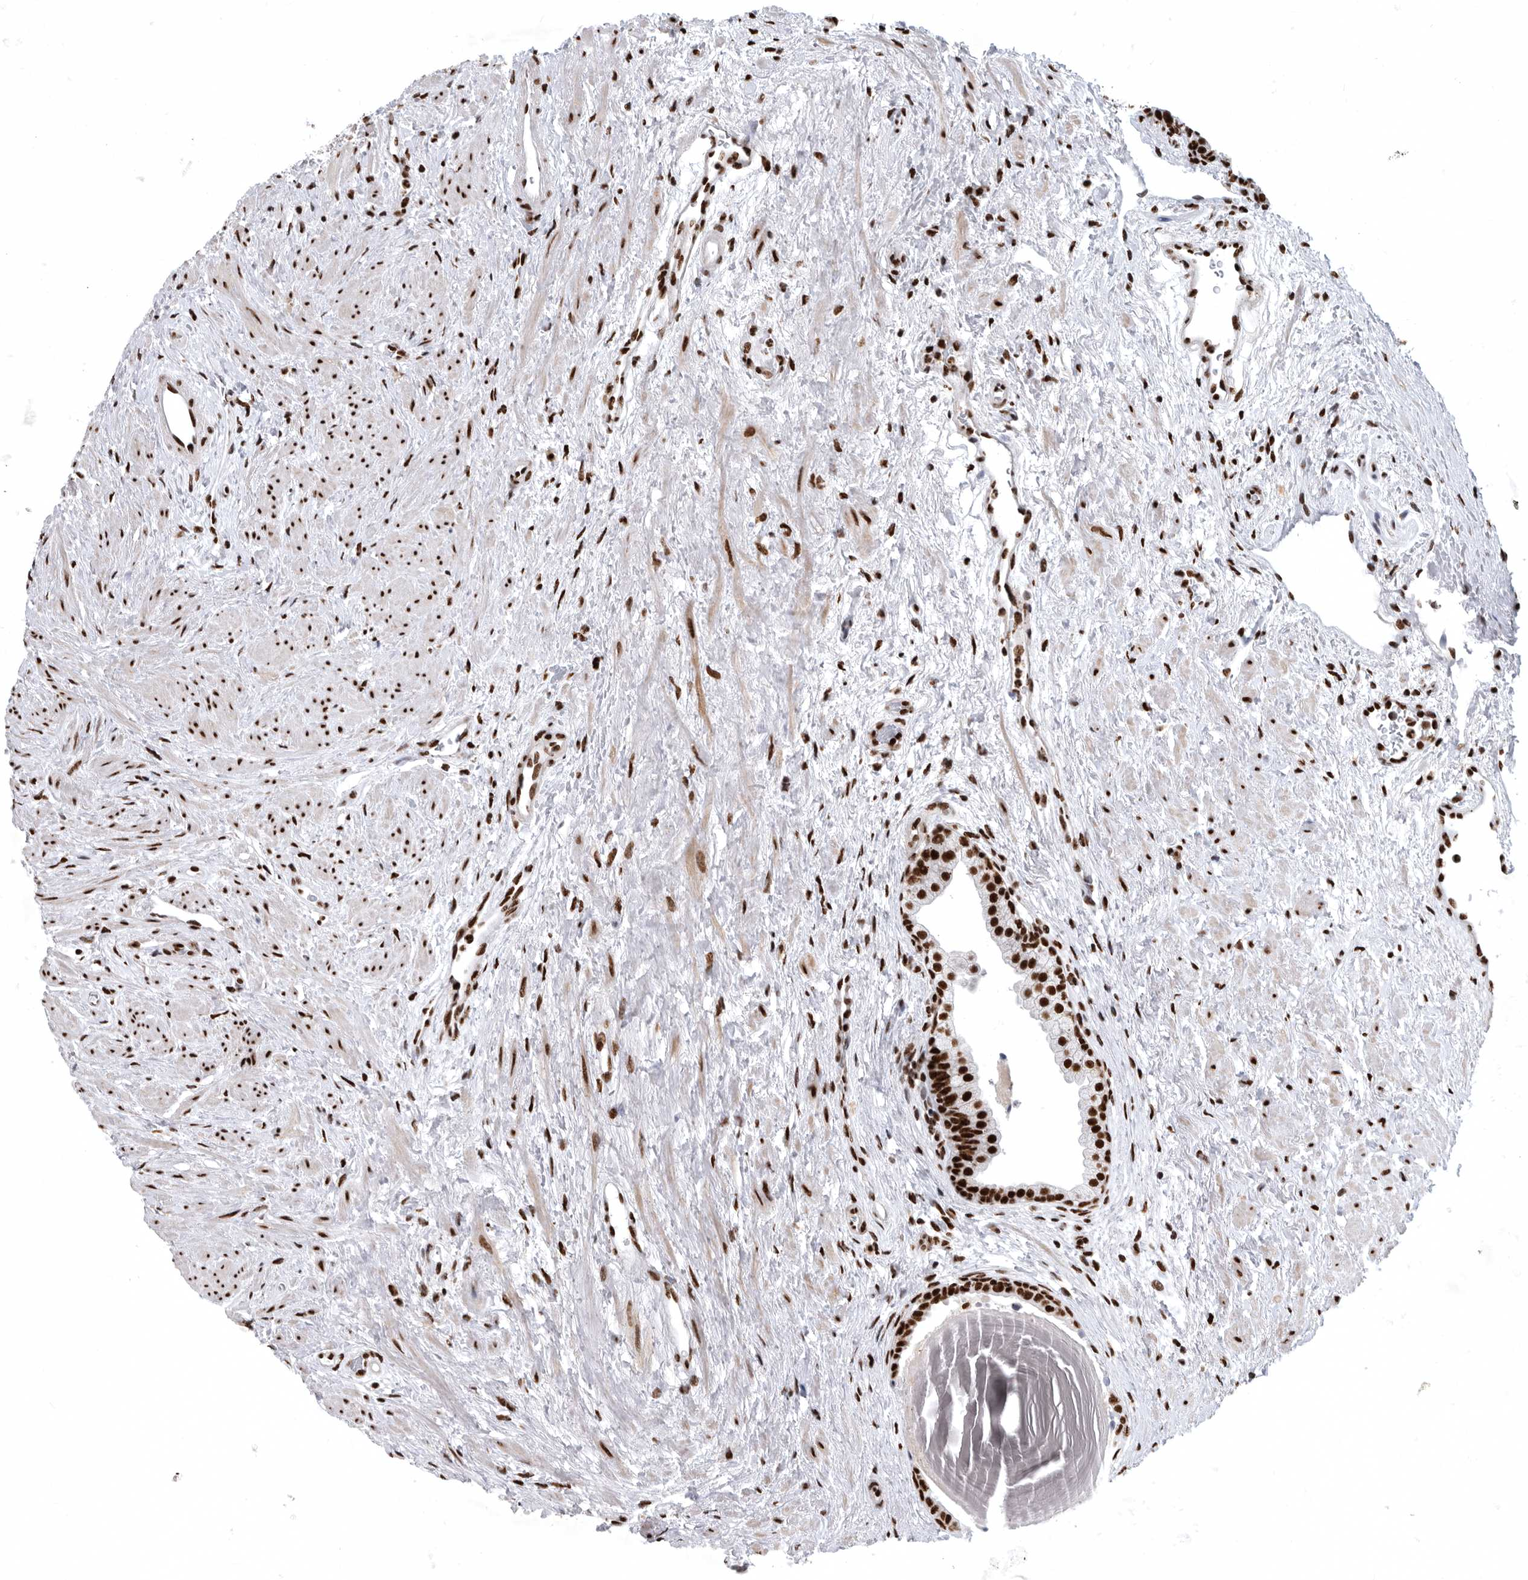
{"staining": {"intensity": "strong", "quantity": ">75%", "location": "nuclear"}, "tissue": "prostate", "cell_type": "Glandular cells", "image_type": "normal", "snomed": [{"axis": "morphology", "description": "Normal tissue, NOS"}, {"axis": "topography", "description": "Prostate"}], "caption": "This micrograph displays immunohistochemistry staining of benign prostate, with high strong nuclear staining in approximately >75% of glandular cells.", "gene": "BCLAF1", "patient": {"sex": "male", "age": 48}}